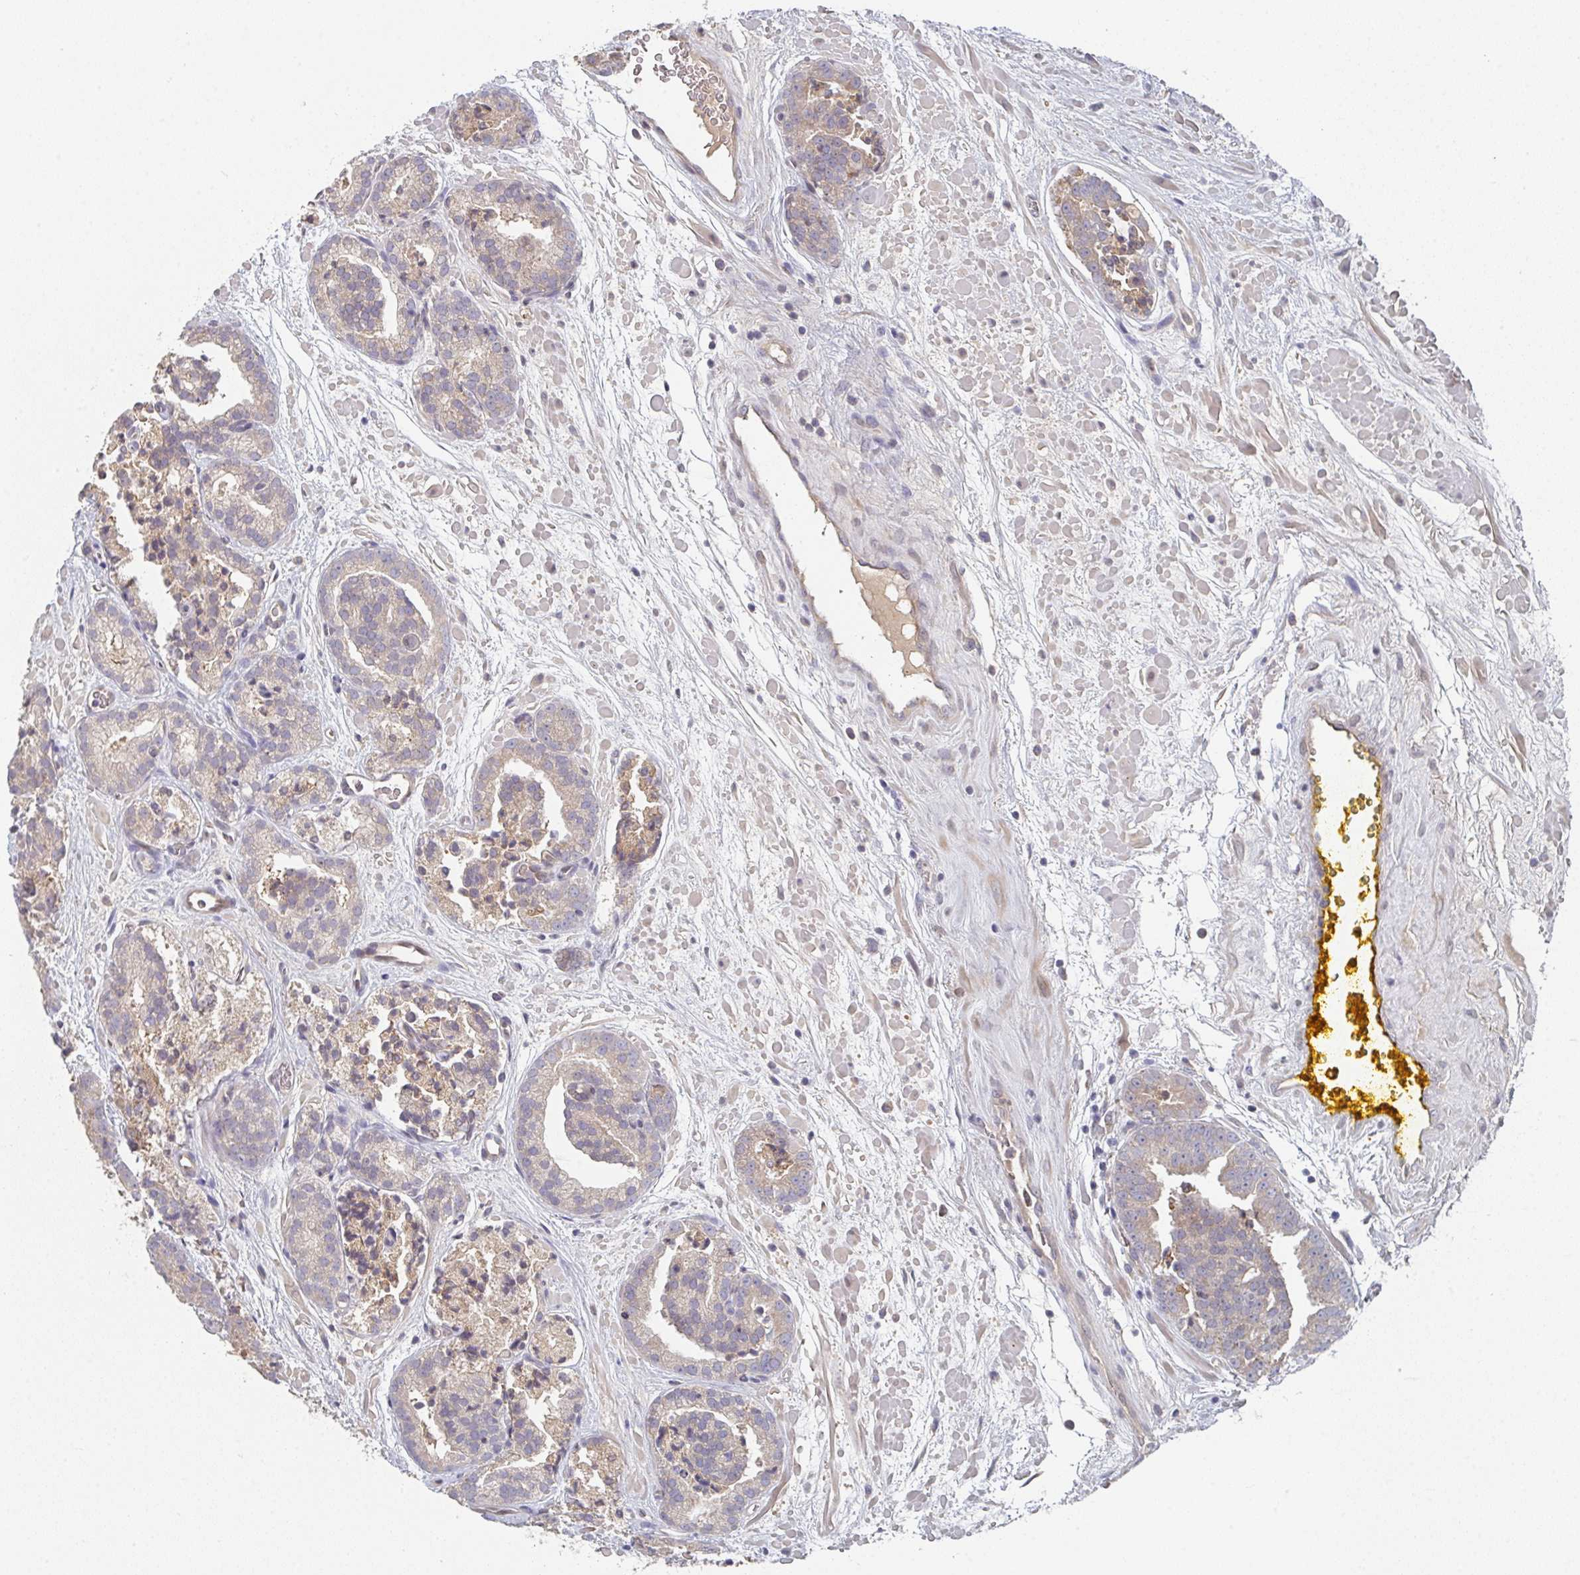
{"staining": {"intensity": "weak", "quantity": ">75%", "location": "cytoplasmic/membranous"}, "tissue": "prostate cancer", "cell_type": "Tumor cells", "image_type": "cancer", "snomed": [{"axis": "morphology", "description": "Adenocarcinoma, High grade"}, {"axis": "topography", "description": "Prostate"}], "caption": "Prostate cancer stained for a protein exhibits weak cytoplasmic/membranous positivity in tumor cells.", "gene": "ELOVL1", "patient": {"sex": "male", "age": 66}}